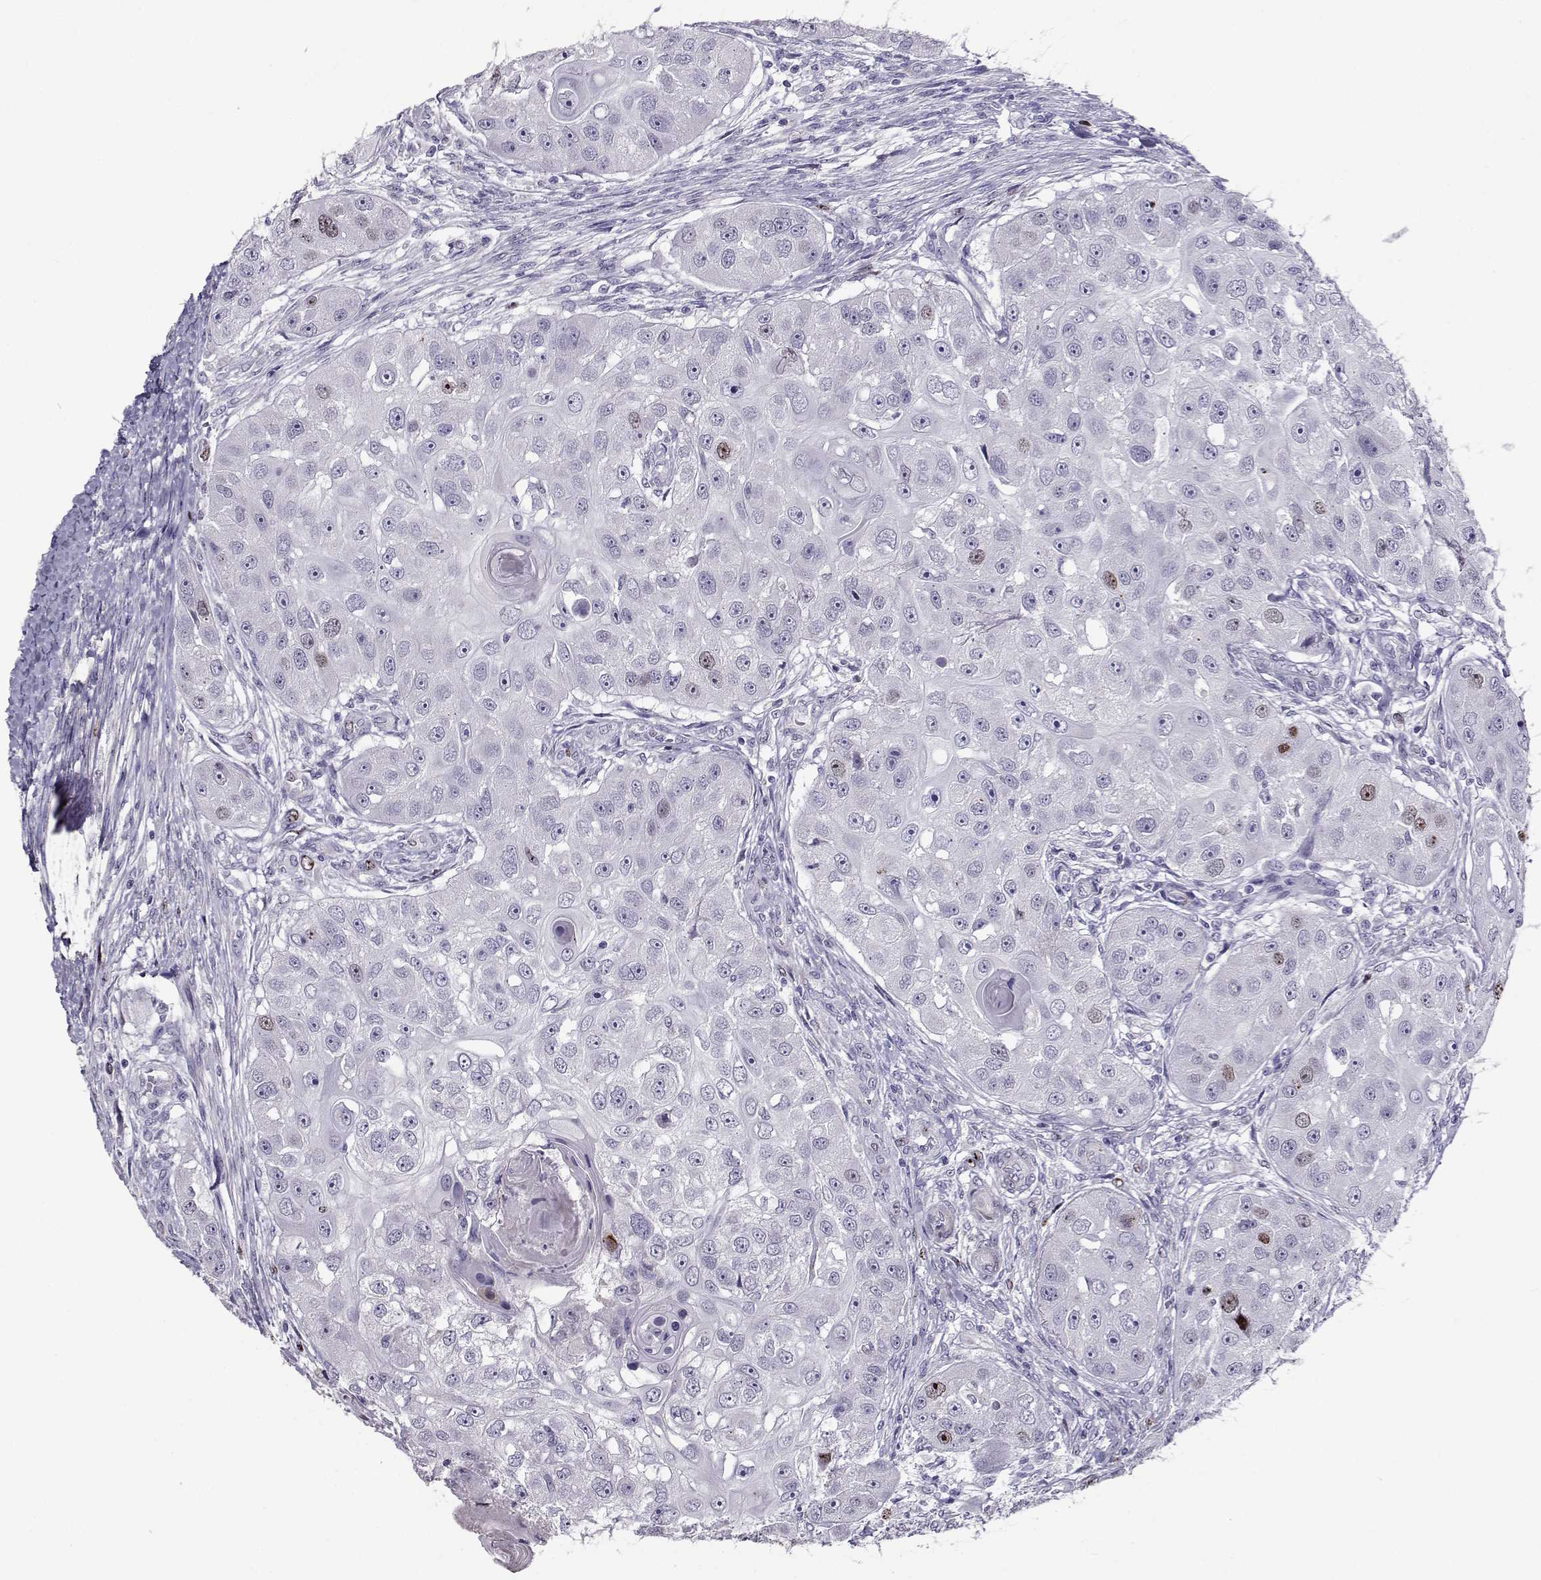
{"staining": {"intensity": "moderate", "quantity": "<25%", "location": "nuclear"}, "tissue": "head and neck cancer", "cell_type": "Tumor cells", "image_type": "cancer", "snomed": [{"axis": "morphology", "description": "Squamous cell carcinoma, NOS"}, {"axis": "topography", "description": "Head-Neck"}], "caption": "Immunohistochemistry micrograph of neoplastic tissue: head and neck cancer stained using IHC exhibits low levels of moderate protein expression localized specifically in the nuclear of tumor cells, appearing as a nuclear brown color.", "gene": "NPW", "patient": {"sex": "male", "age": 51}}